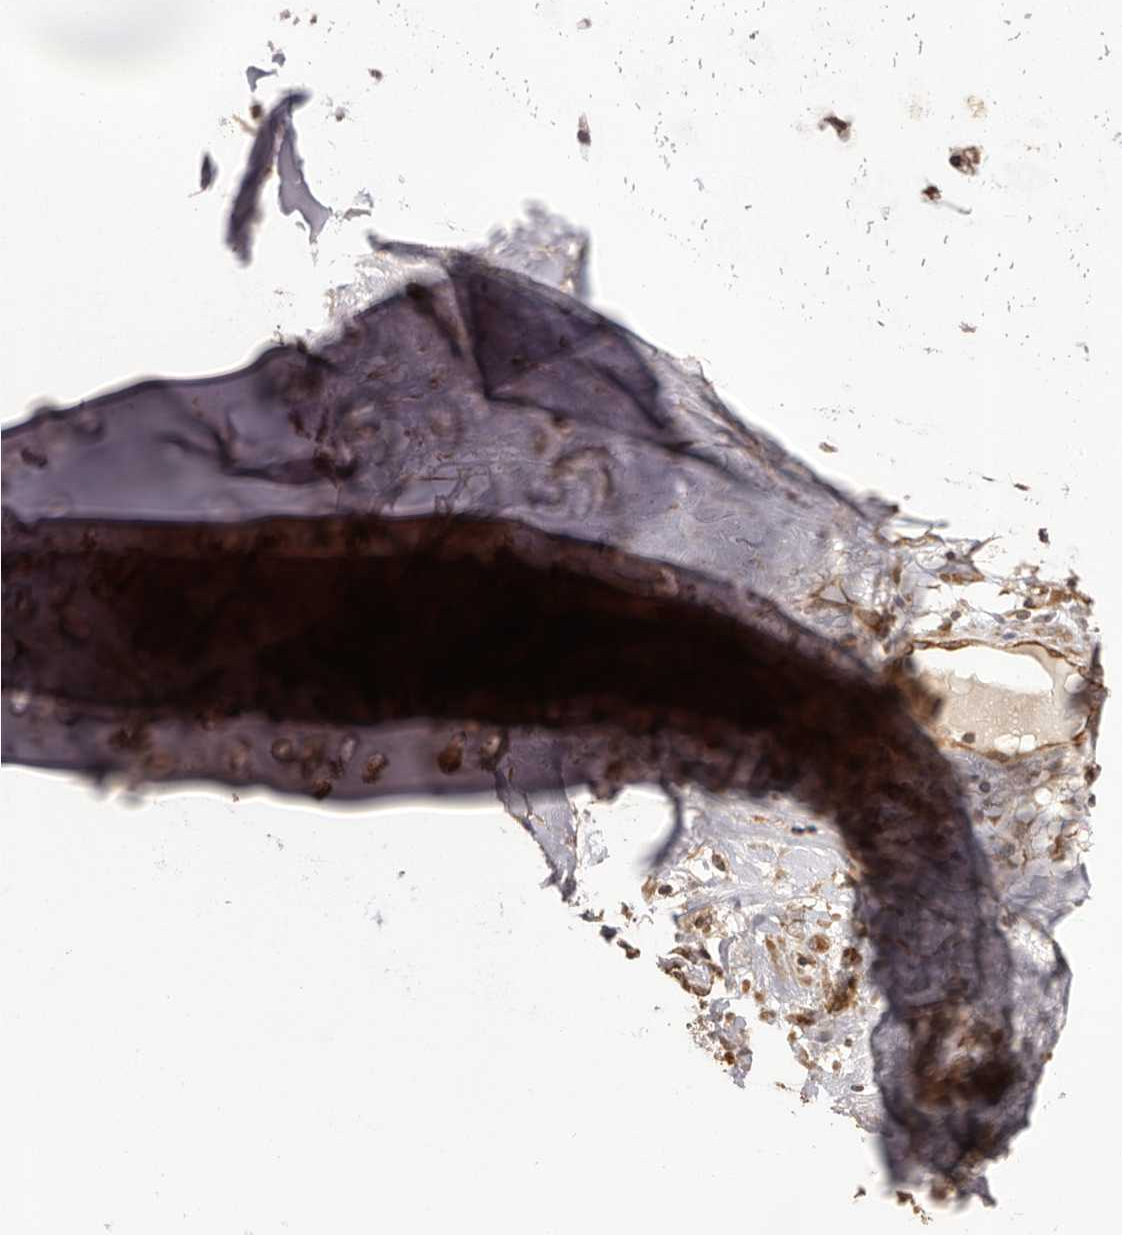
{"staining": {"intensity": "moderate", "quantity": ">75%", "location": "cytoplasmic/membranous"}, "tissue": "adipose tissue", "cell_type": "Adipocytes", "image_type": "normal", "snomed": [{"axis": "morphology", "description": "Normal tissue, NOS"}, {"axis": "morphology", "description": "Basal cell carcinoma"}, {"axis": "topography", "description": "Cartilage tissue"}, {"axis": "topography", "description": "Nasopharynx"}, {"axis": "topography", "description": "Oral tissue"}], "caption": "Unremarkable adipose tissue was stained to show a protein in brown. There is medium levels of moderate cytoplasmic/membranous expression in approximately >75% of adipocytes. The staining is performed using DAB brown chromogen to label protein expression. The nuclei are counter-stained blue using hematoxylin.", "gene": "QRSL1", "patient": {"sex": "female", "age": 77}}